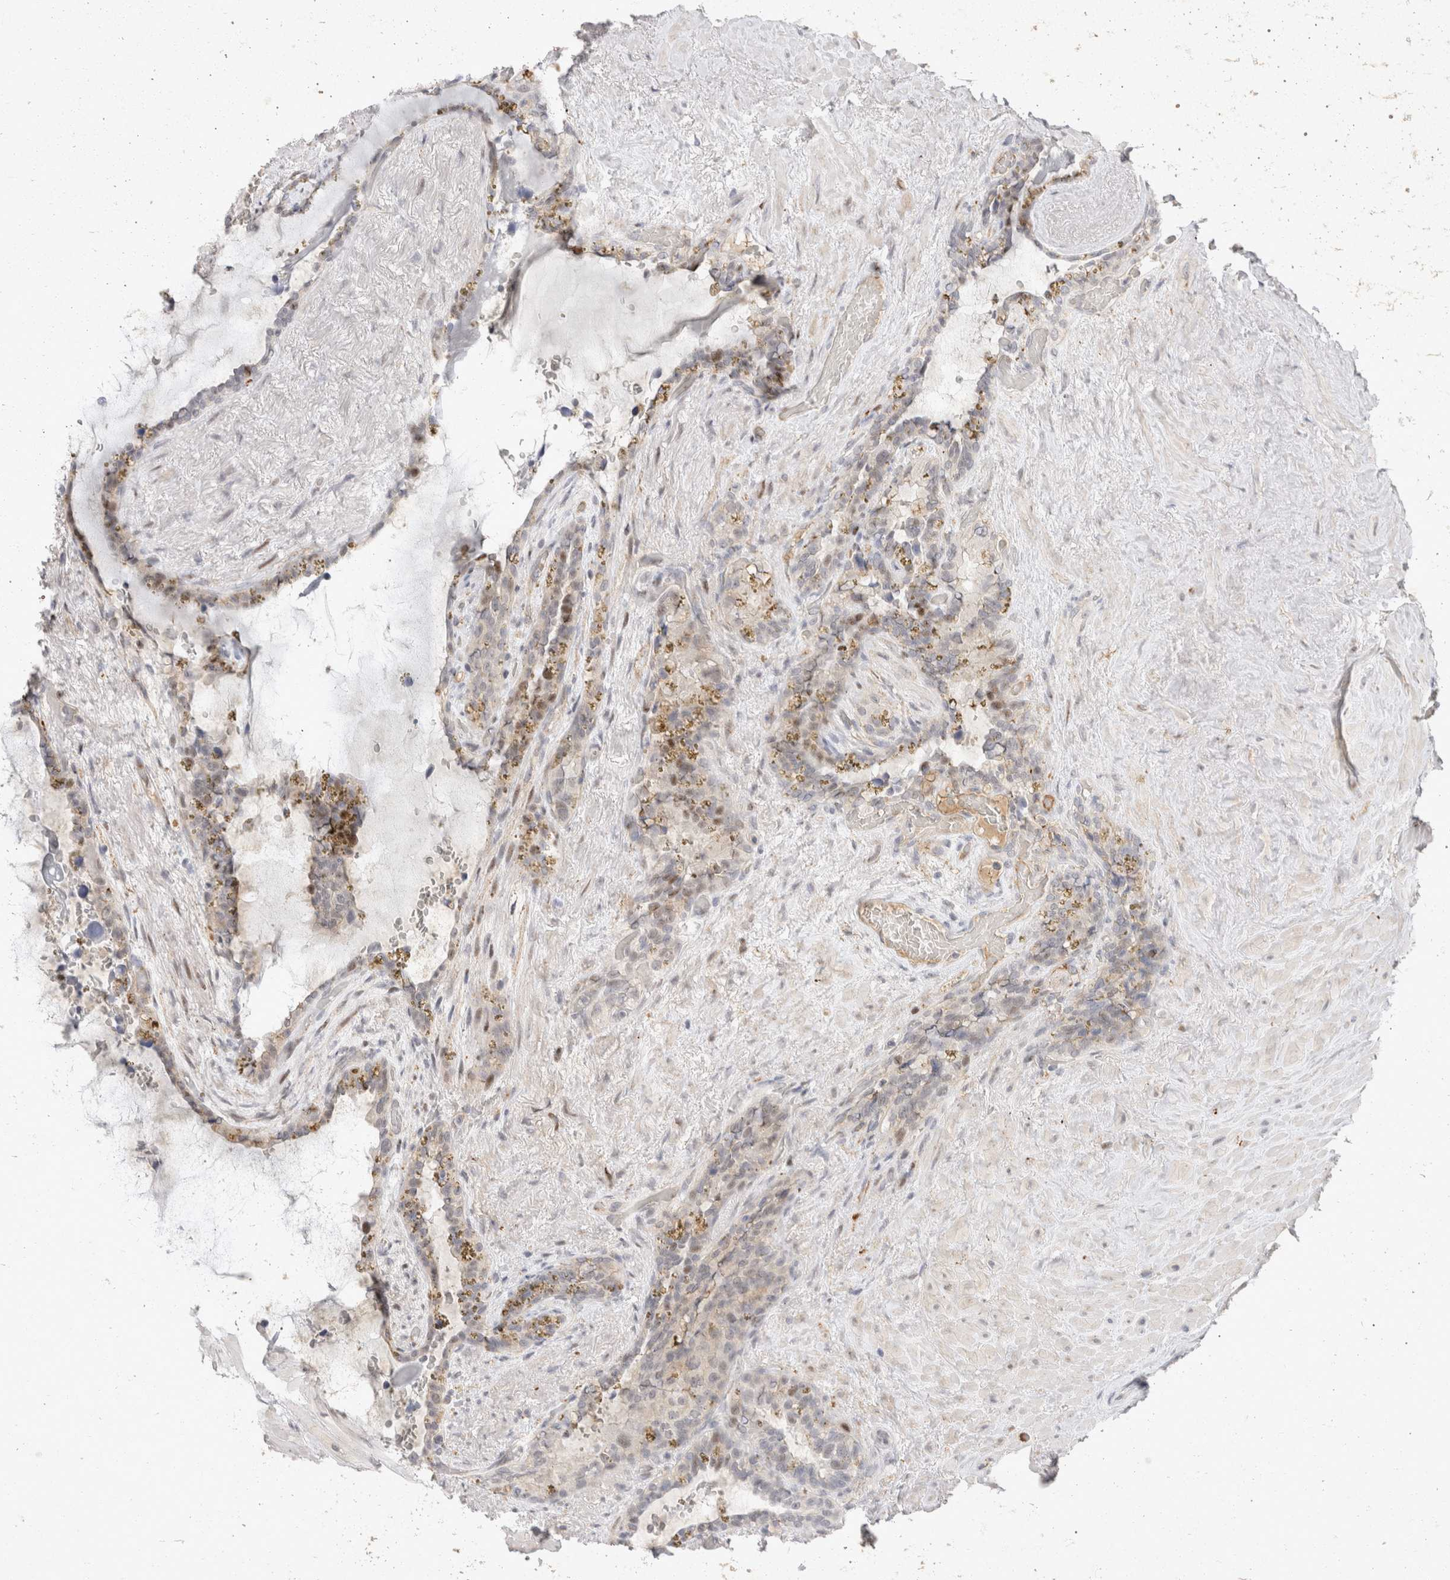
{"staining": {"intensity": "weak", "quantity": "<25%", "location": "nuclear"}, "tissue": "seminal vesicle", "cell_type": "Glandular cells", "image_type": "normal", "snomed": [{"axis": "morphology", "description": "Normal tissue, NOS"}, {"axis": "topography", "description": "Seminal veicle"}], "caption": "Protein analysis of unremarkable seminal vesicle exhibits no significant staining in glandular cells. (Stains: DAB immunohistochemistry with hematoxylin counter stain, Microscopy: brightfield microscopy at high magnification).", "gene": "TOM1L2", "patient": {"sex": "male", "age": 80}}